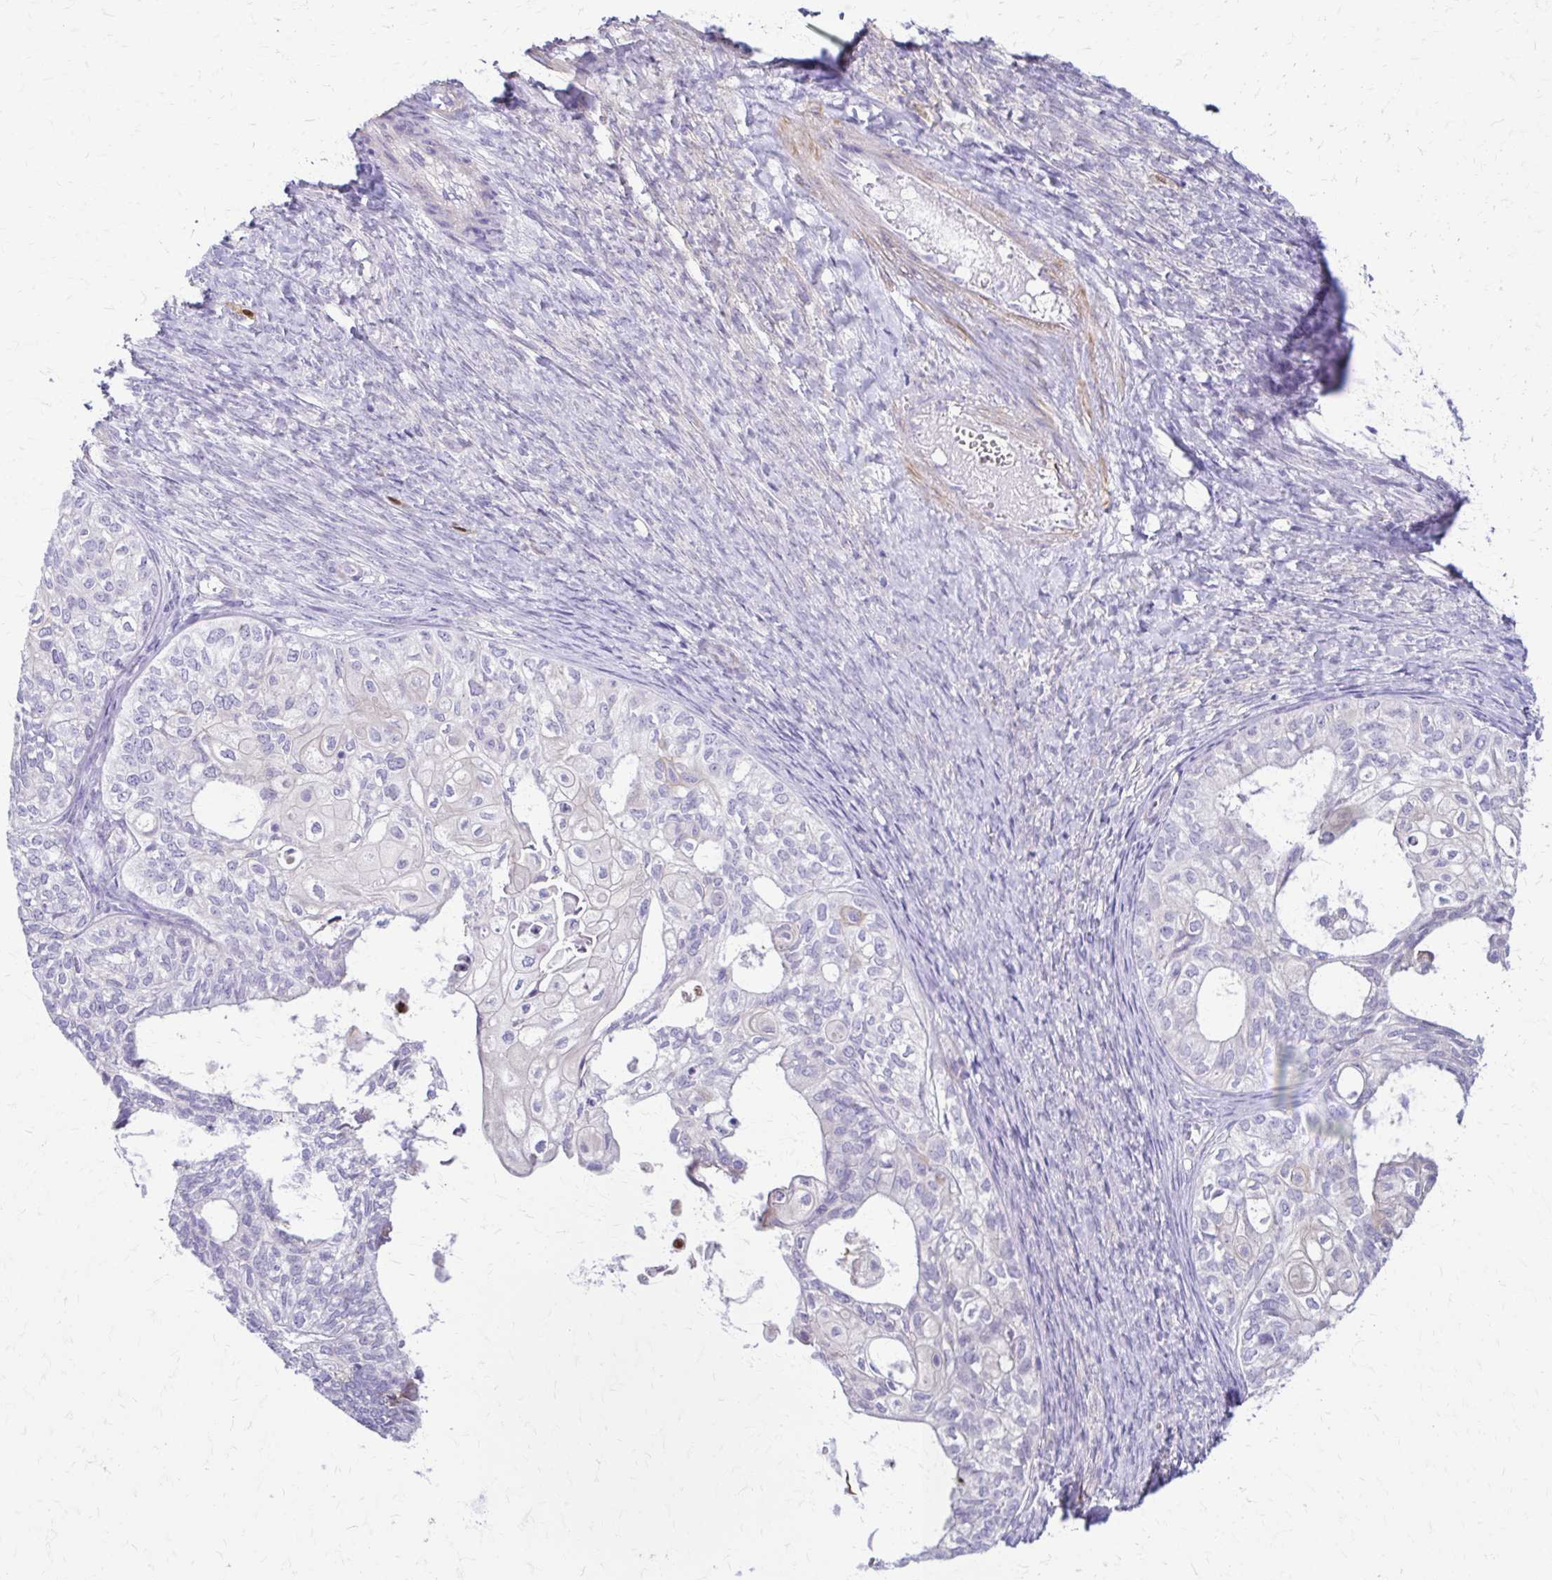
{"staining": {"intensity": "negative", "quantity": "none", "location": "none"}, "tissue": "ovarian cancer", "cell_type": "Tumor cells", "image_type": "cancer", "snomed": [{"axis": "morphology", "description": "Carcinoma, endometroid"}, {"axis": "topography", "description": "Ovary"}], "caption": "Protein analysis of ovarian cancer demonstrates no significant positivity in tumor cells.", "gene": "DSP", "patient": {"sex": "female", "age": 64}}